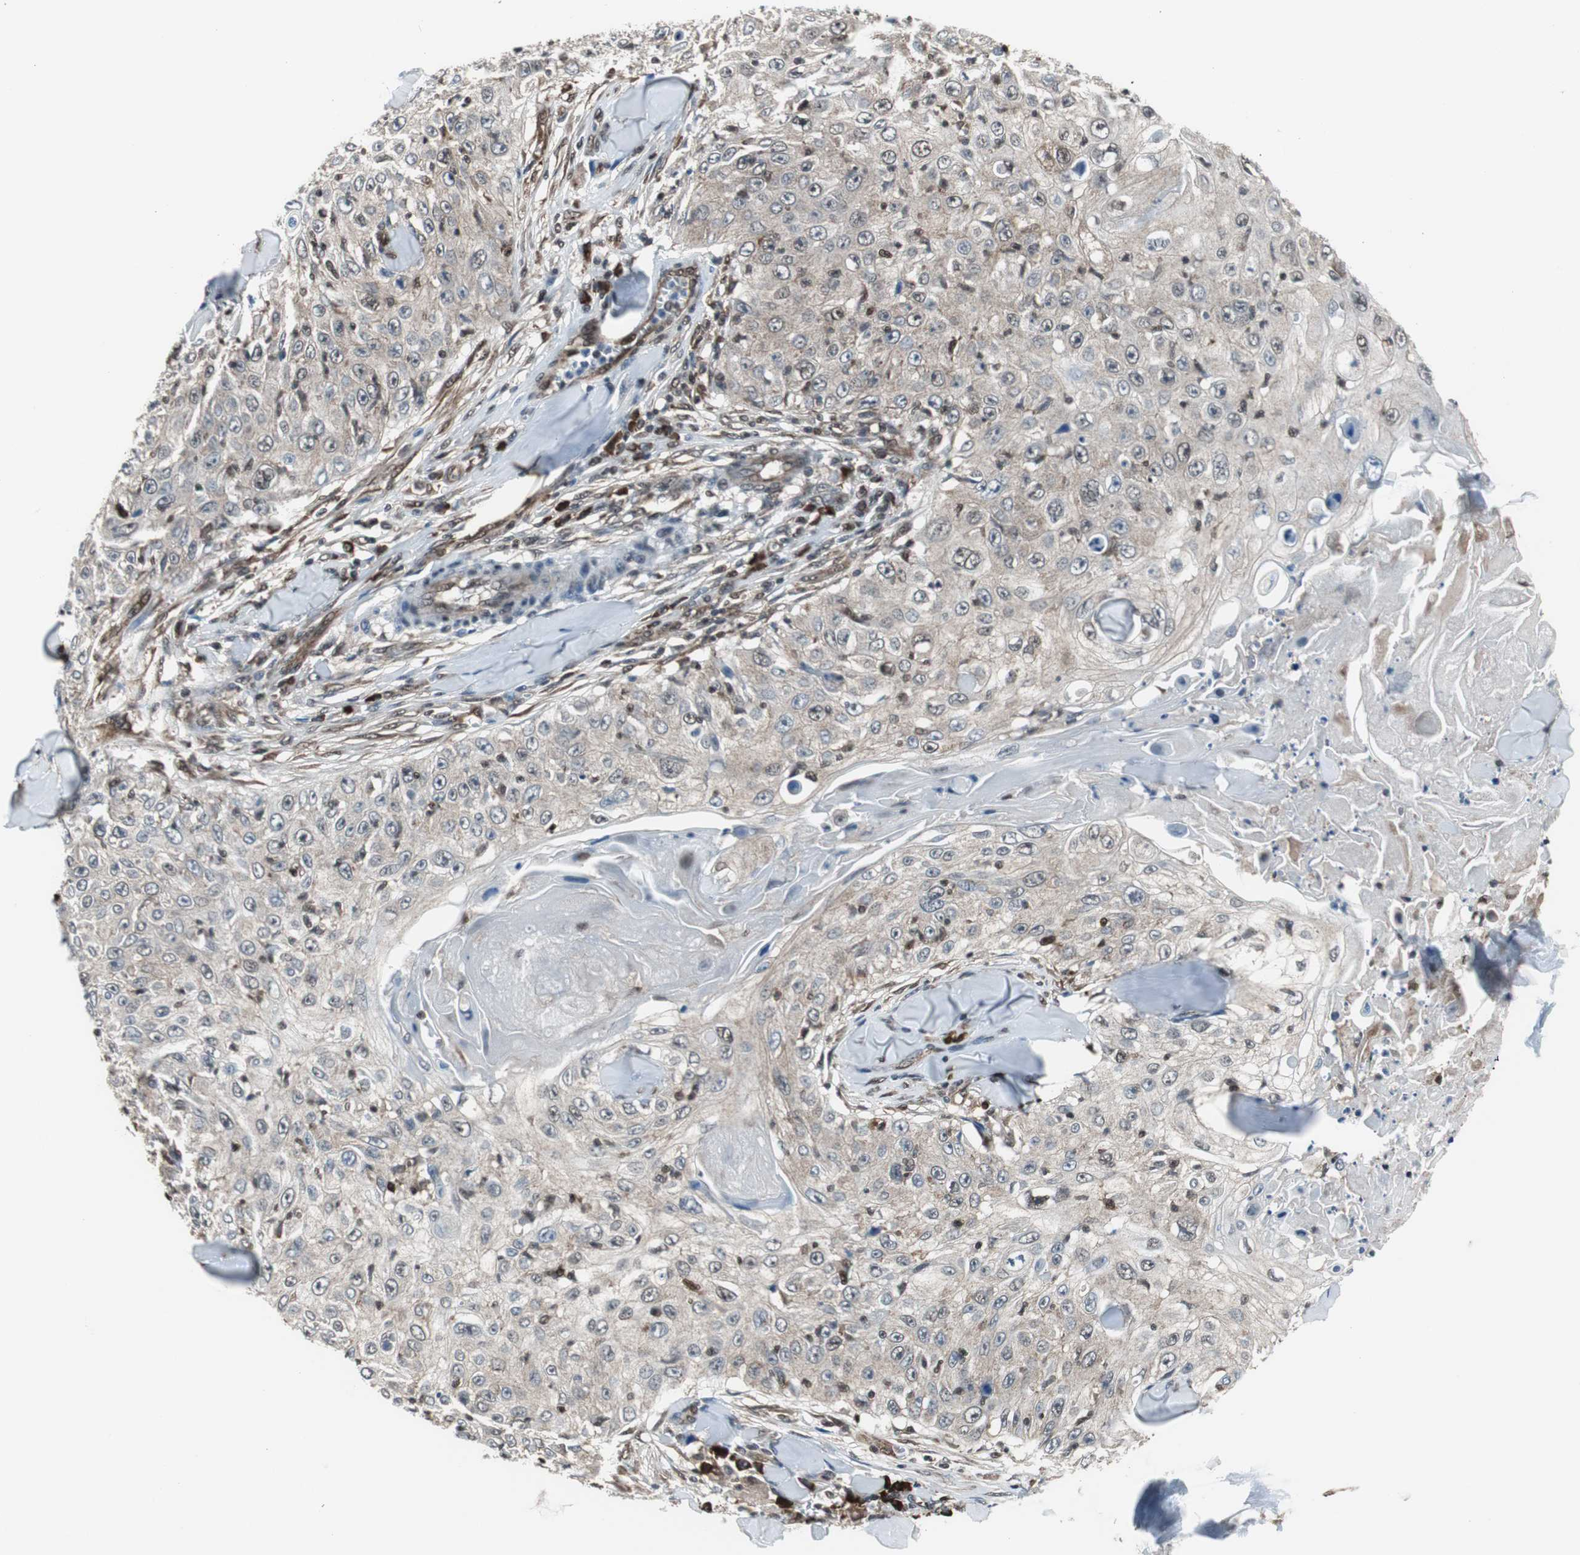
{"staining": {"intensity": "weak", "quantity": ">75%", "location": "cytoplasmic/membranous"}, "tissue": "skin cancer", "cell_type": "Tumor cells", "image_type": "cancer", "snomed": [{"axis": "morphology", "description": "Squamous cell carcinoma, NOS"}, {"axis": "topography", "description": "Skin"}], "caption": "Immunohistochemical staining of human skin squamous cell carcinoma exhibits weak cytoplasmic/membranous protein expression in approximately >75% of tumor cells. Ihc stains the protein in brown and the nuclei are stained blue.", "gene": "VCP", "patient": {"sex": "male", "age": 86}}